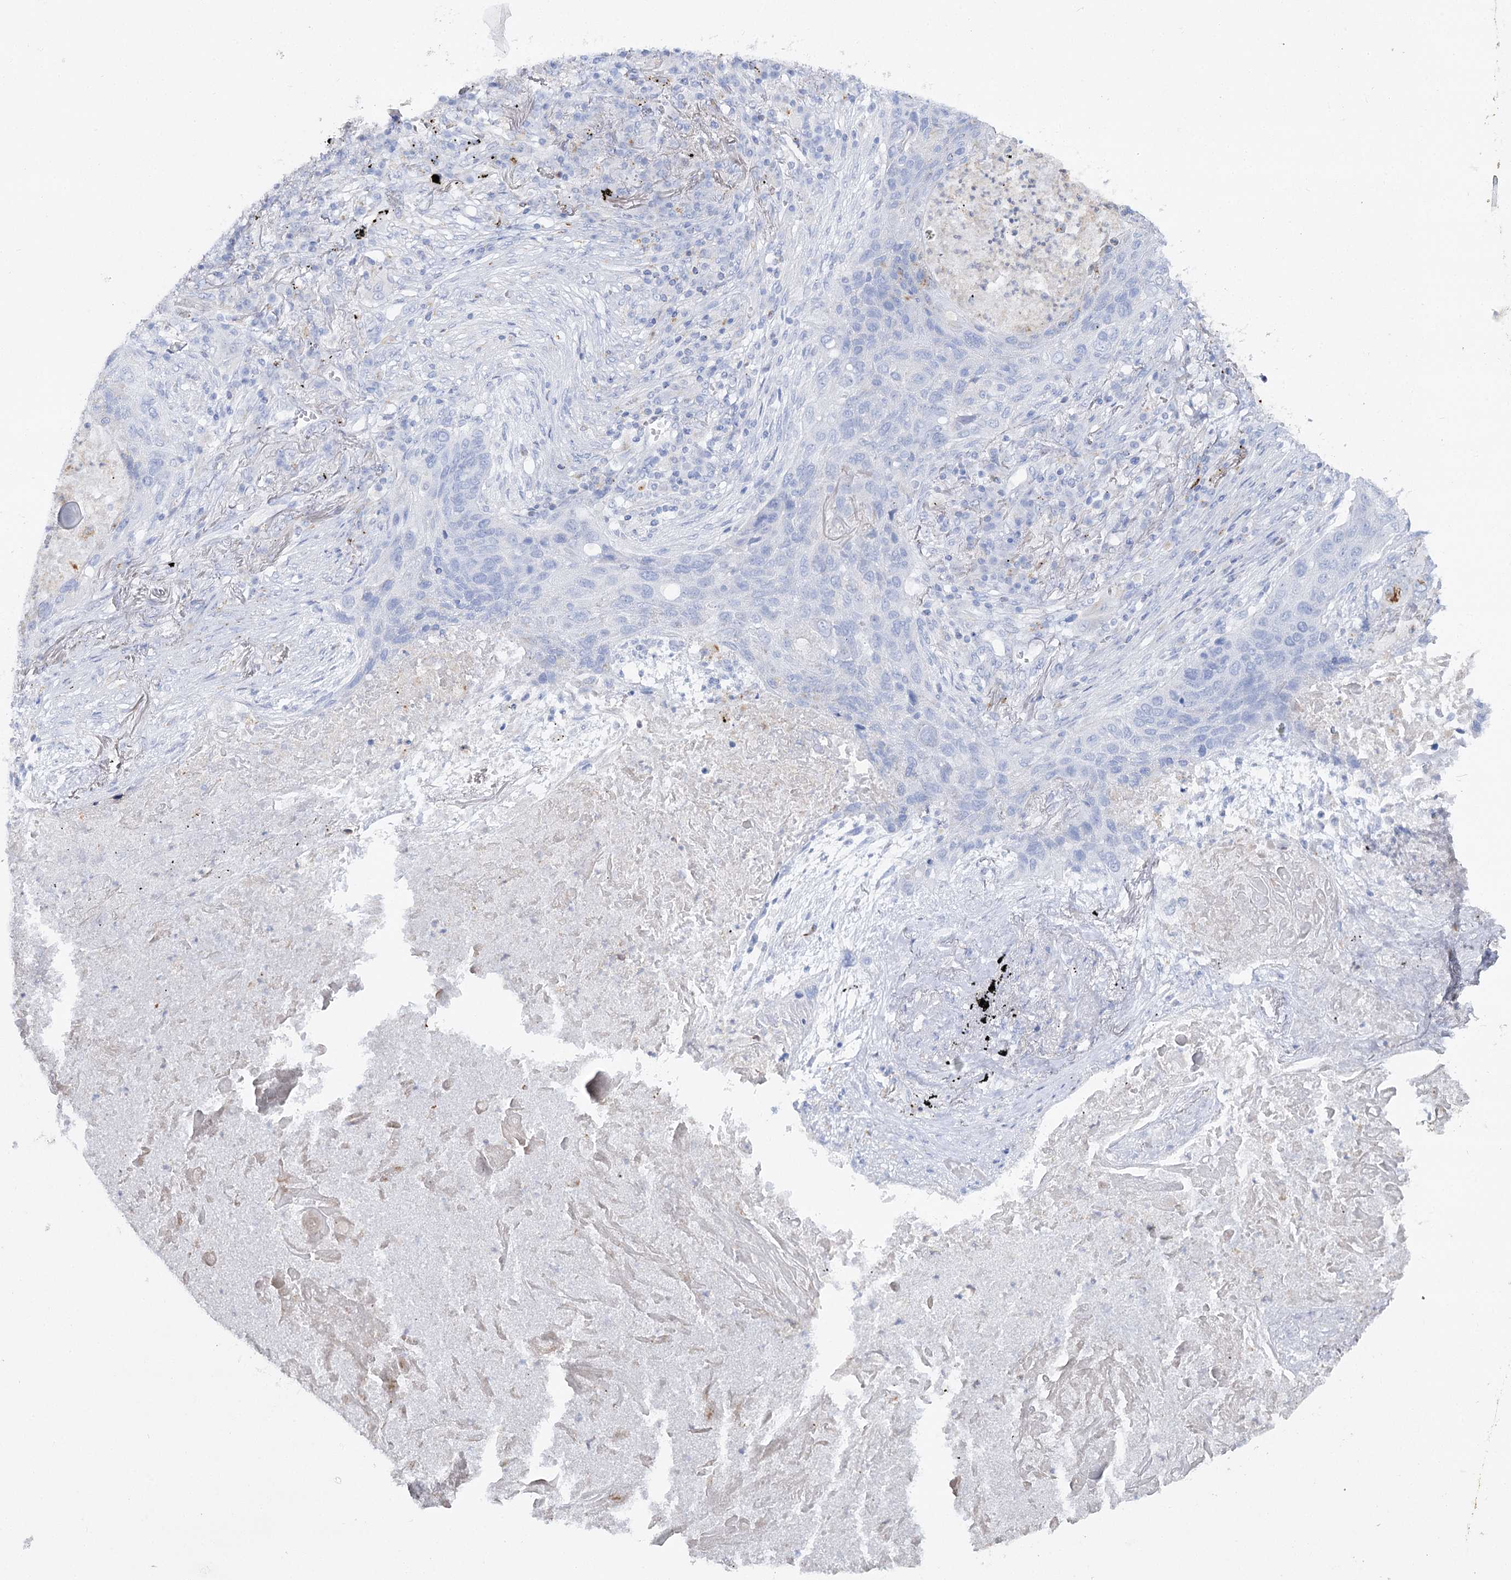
{"staining": {"intensity": "negative", "quantity": "none", "location": "none"}, "tissue": "lung cancer", "cell_type": "Tumor cells", "image_type": "cancer", "snomed": [{"axis": "morphology", "description": "Squamous cell carcinoma, NOS"}, {"axis": "topography", "description": "Lung"}], "caption": "Tumor cells show no significant positivity in squamous cell carcinoma (lung).", "gene": "SLC3A1", "patient": {"sex": "female", "age": 63}}